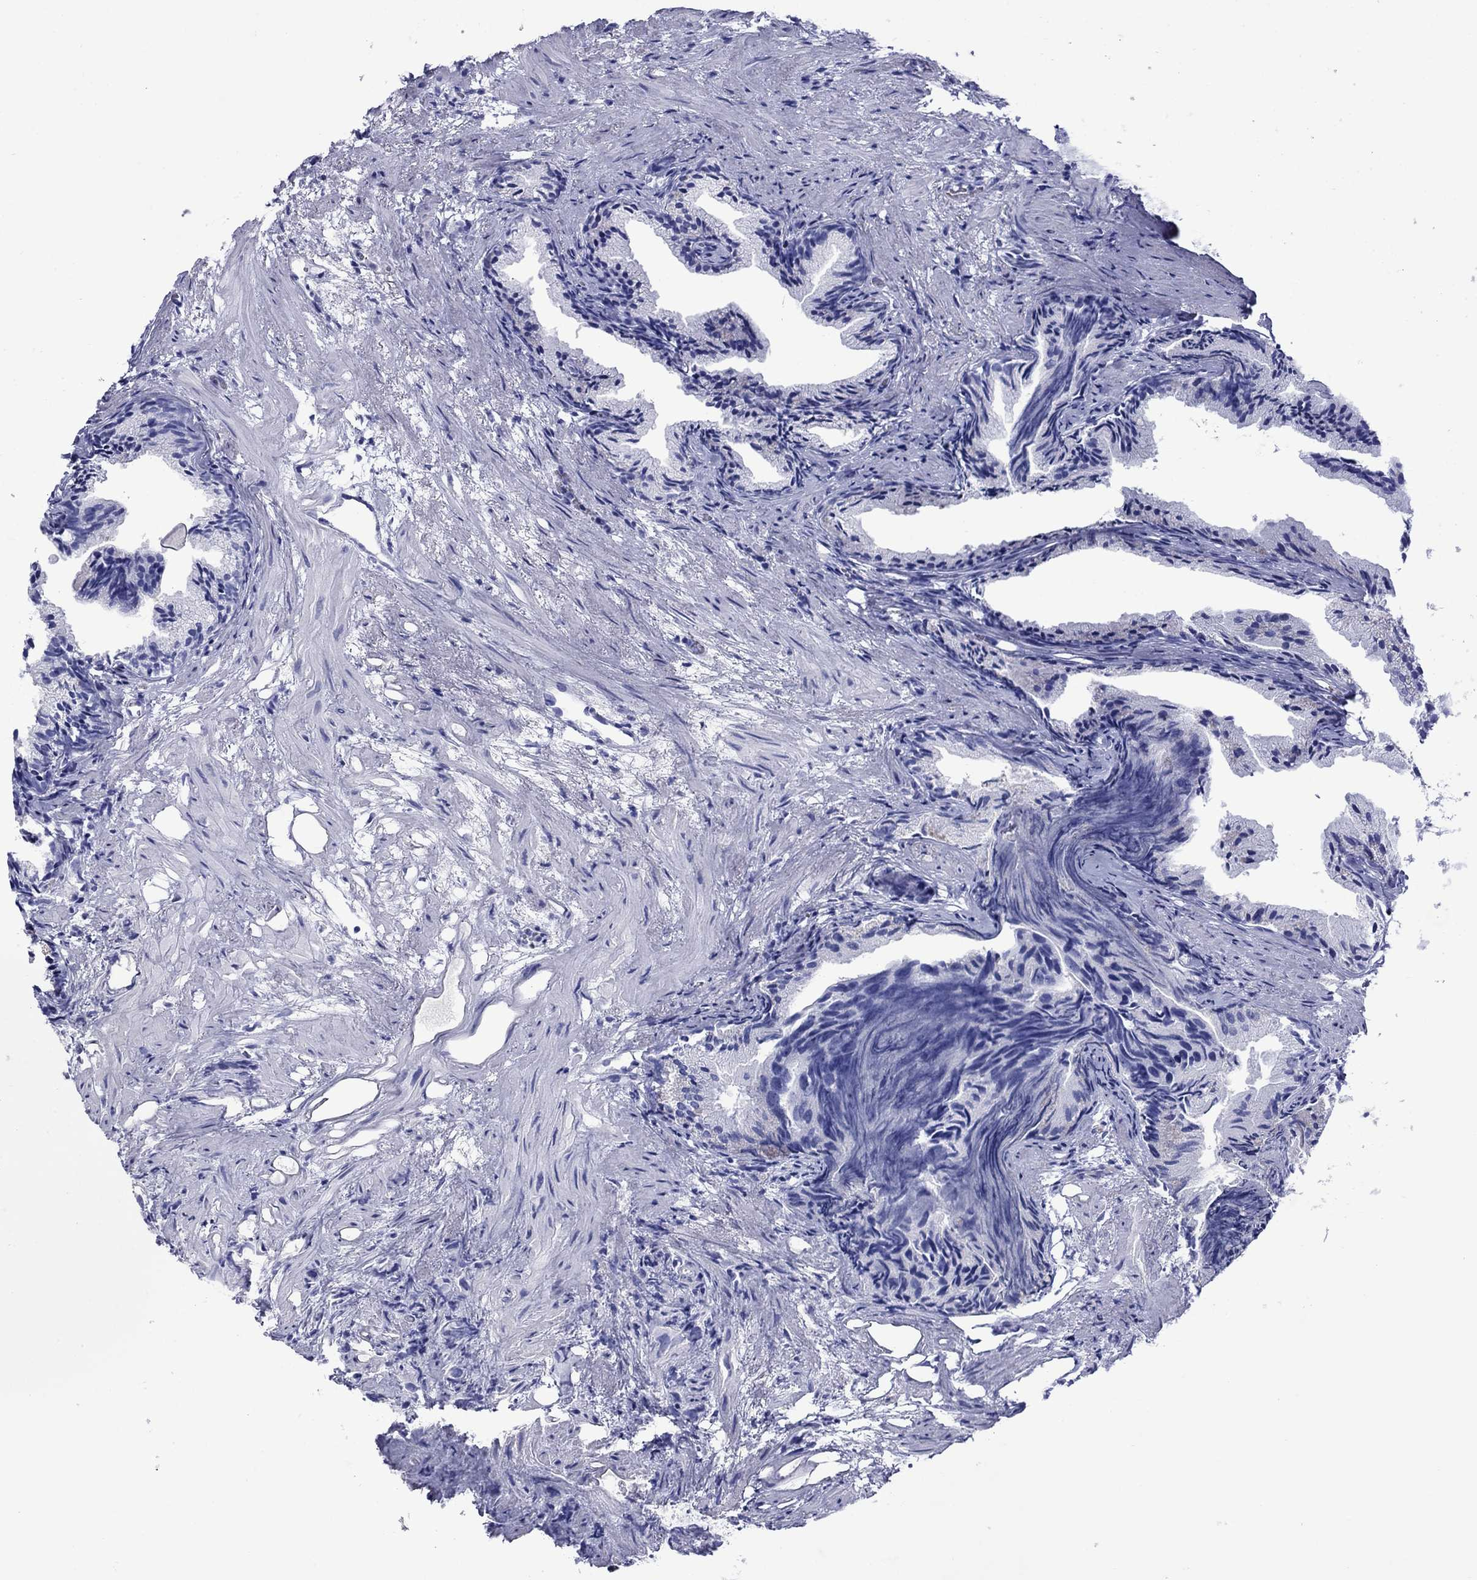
{"staining": {"intensity": "negative", "quantity": "none", "location": "none"}, "tissue": "prostate cancer", "cell_type": "Tumor cells", "image_type": "cancer", "snomed": [{"axis": "morphology", "description": "Adenocarcinoma, High grade"}, {"axis": "topography", "description": "Prostate"}], "caption": "Immunohistochemistry (IHC) histopathology image of neoplastic tissue: prostate cancer stained with DAB (3,3'-diaminobenzidine) reveals no significant protein positivity in tumor cells. Nuclei are stained in blue.", "gene": "ROM1", "patient": {"sex": "male", "age": 90}}